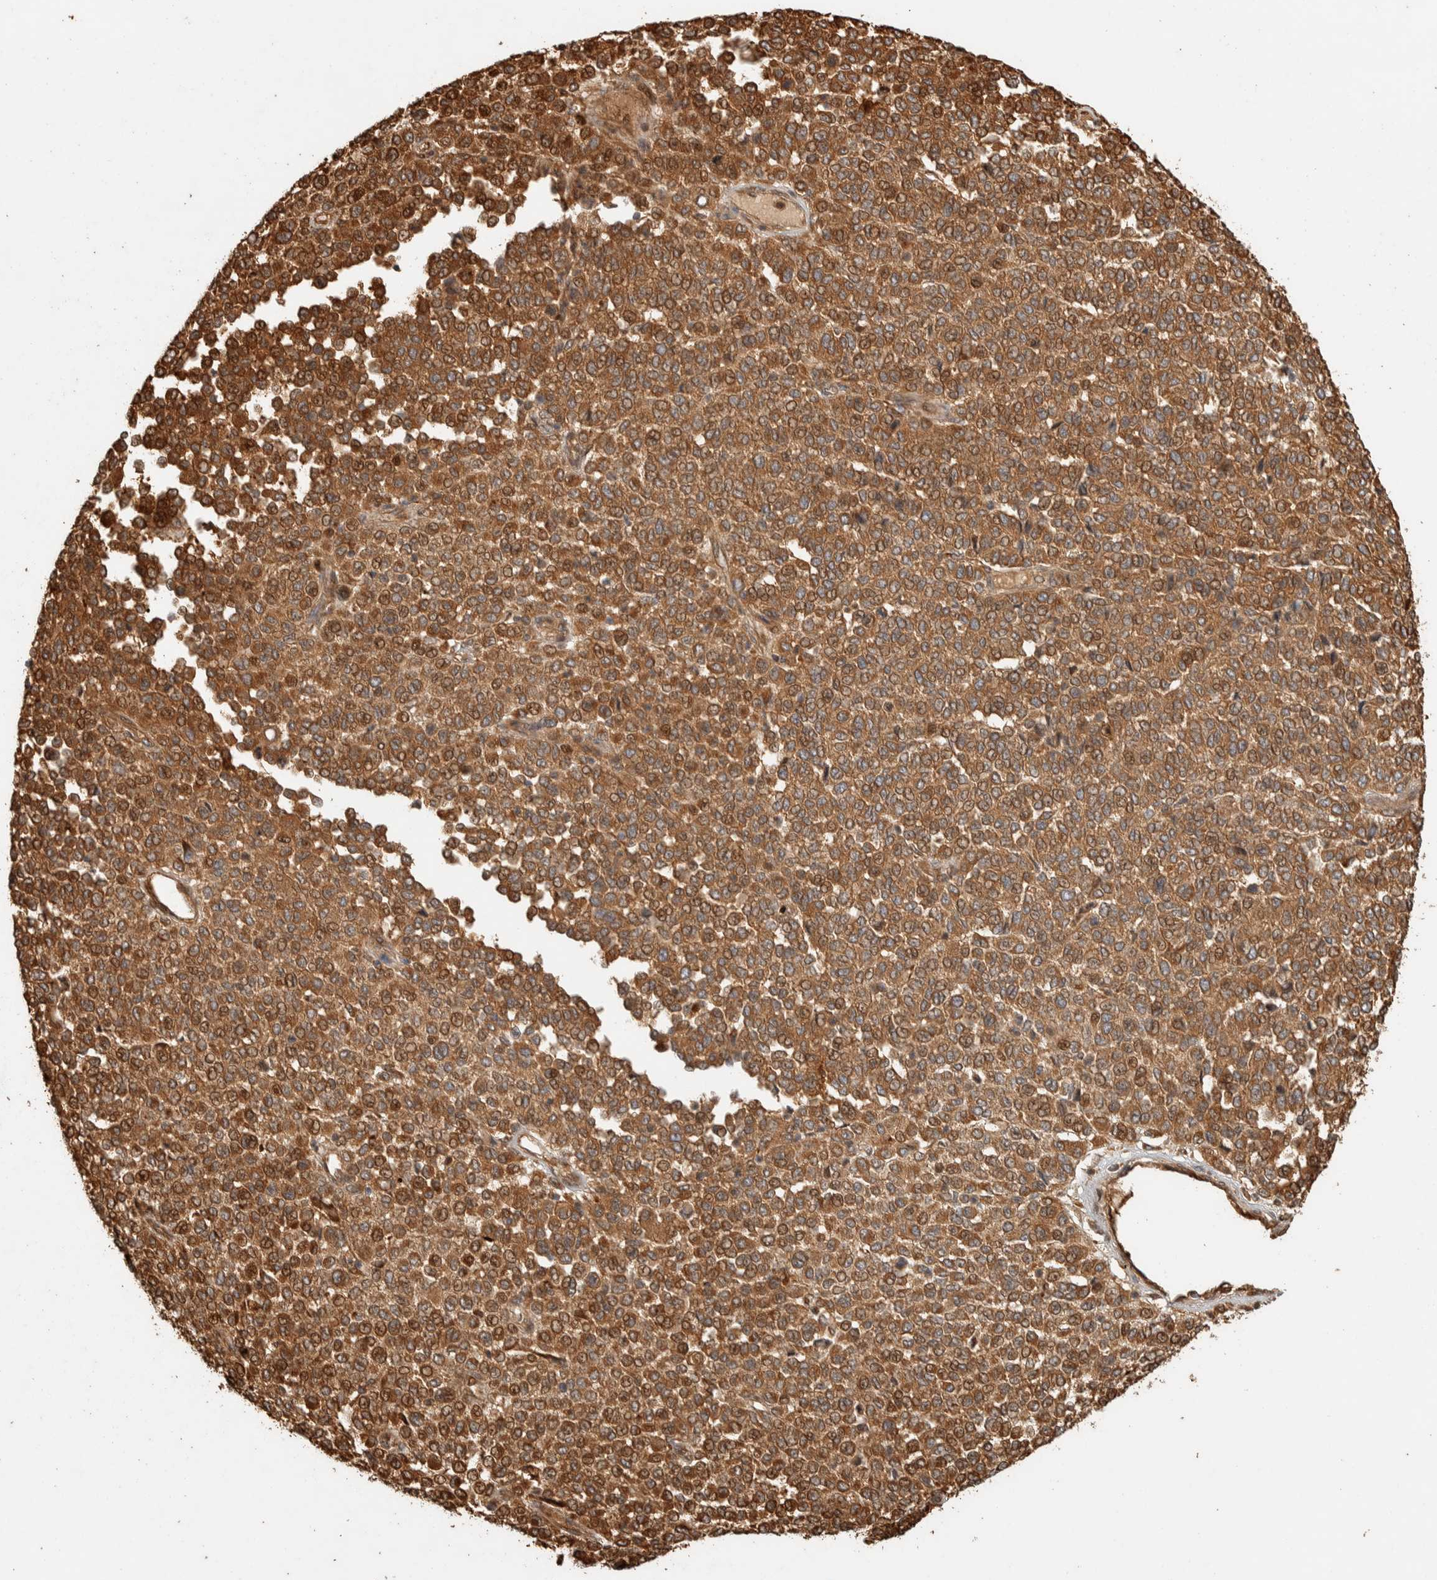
{"staining": {"intensity": "moderate", "quantity": ">75%", "location": "cytoplasmic/membranous"}, "tissue": "melanoma", "cell_type": "Tumor cells", "image_type": "cancer", "snomed": [{"axis": "morphology", "description": "Malignant melanoma, Metastatic site"}, {"axis": "topography", "description": "Pancreas"}], "caption": "Melanoma tissue displays moderate cytoplasmic/membranous expression in about >75% of tumor cells", "gene": "EXOC7", "patient": {"sex": "female", "age": 30}}